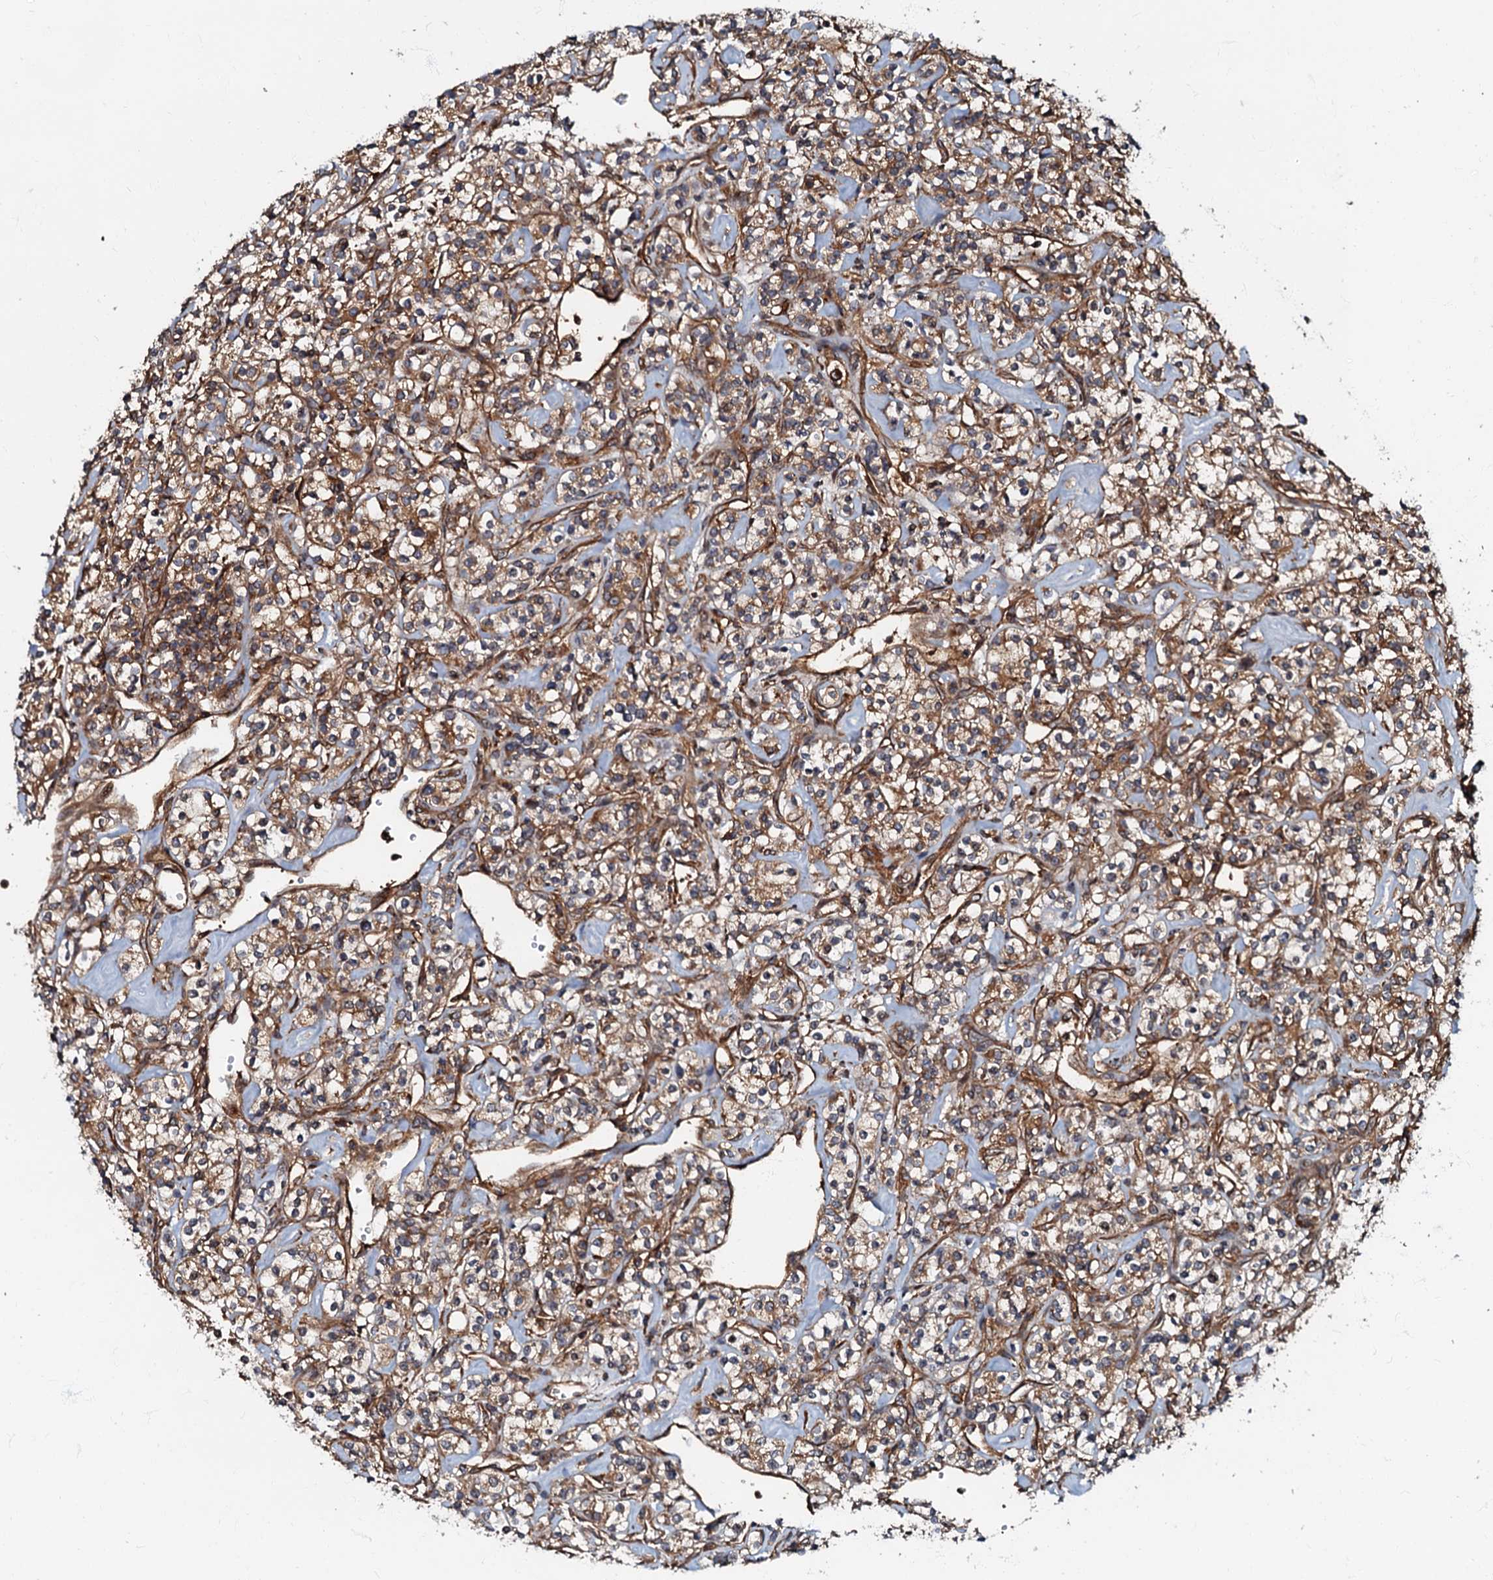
{"staining": {"intensity": "moderate", "quantity": ">75%", "location": "cytoplasmic/membranous"}, "tissue": "renal cancer", "cell_type": "Tumor cells", "image_type": "cancer", "snomed": [{"axis": "morphology", "description": "Adenocarcinoma, NOS"}, {"axis": "topography", "description": "Kidney"}], "caption": "Immunohistochemistry (IHC) histopathology image of neoplastic tissue: human adenocarcinoma (renal) stained using immunohistochemistry demonstrates medium levels of moderate protein expression localized specifically in the cytoplasmic/membranous of tumor cells, appearing as a cytoplasmic/membranous brown color.", "gene": "BLOC1S6", "patient": {"sex": "male", "age": 77}}